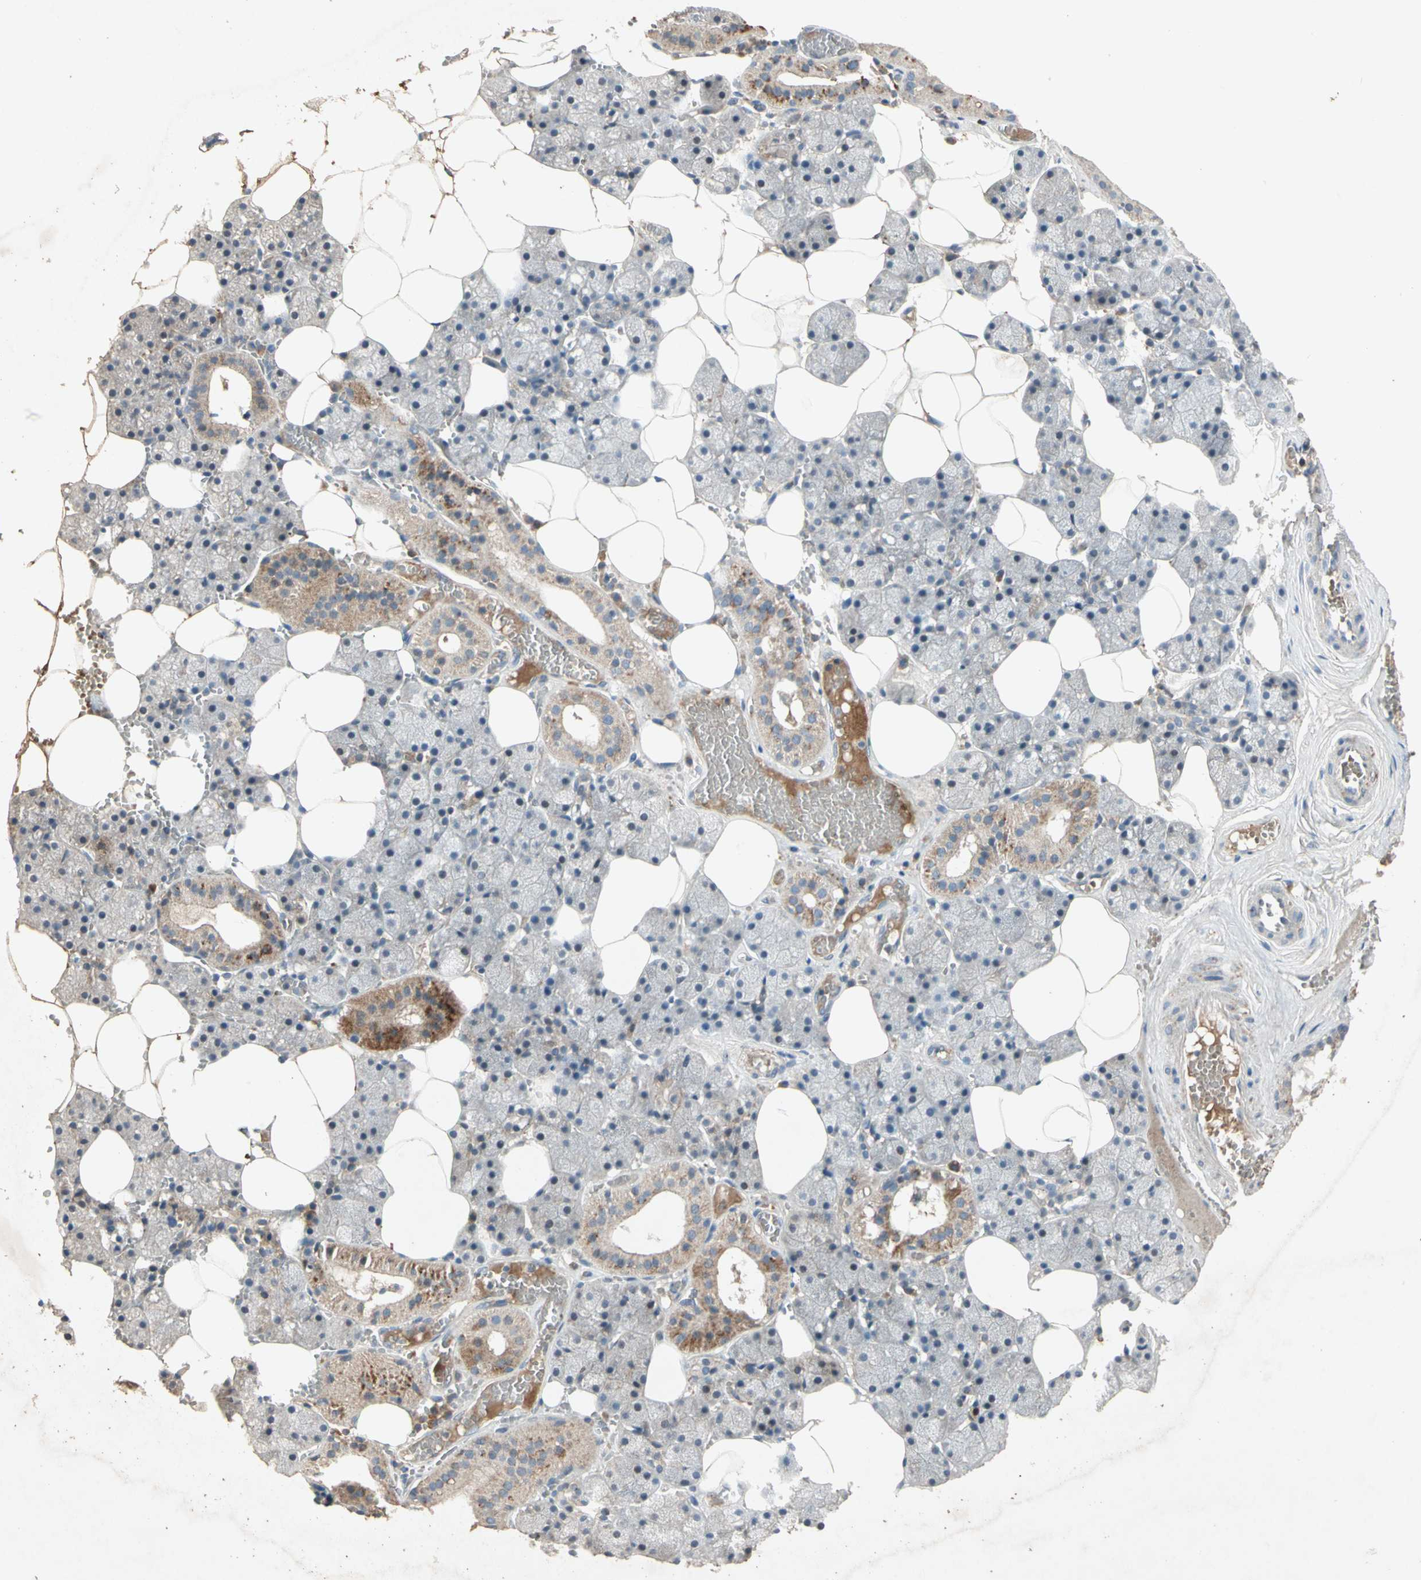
{"staining": {"intensity": "moderate", "quantity": "25%-75%", "location": "cytoplasmic/membranous"}, "tissue": "salivary gland", "cell_type": "Glandular cells", "image_type": "normal", "snomed": [{"axis": "morphology", "description": "Normal tissue, NOS"}, {"axis": "topography", "description": "Salivary gland"}], "caption": "A medium amount of moderate cytoplasmic/membranous expression is present in about 25%-75% of glandular cells in unremarkable salivary gland.", "gene": "GPLD1", "patient": {"sex": "male", "age": 62}}